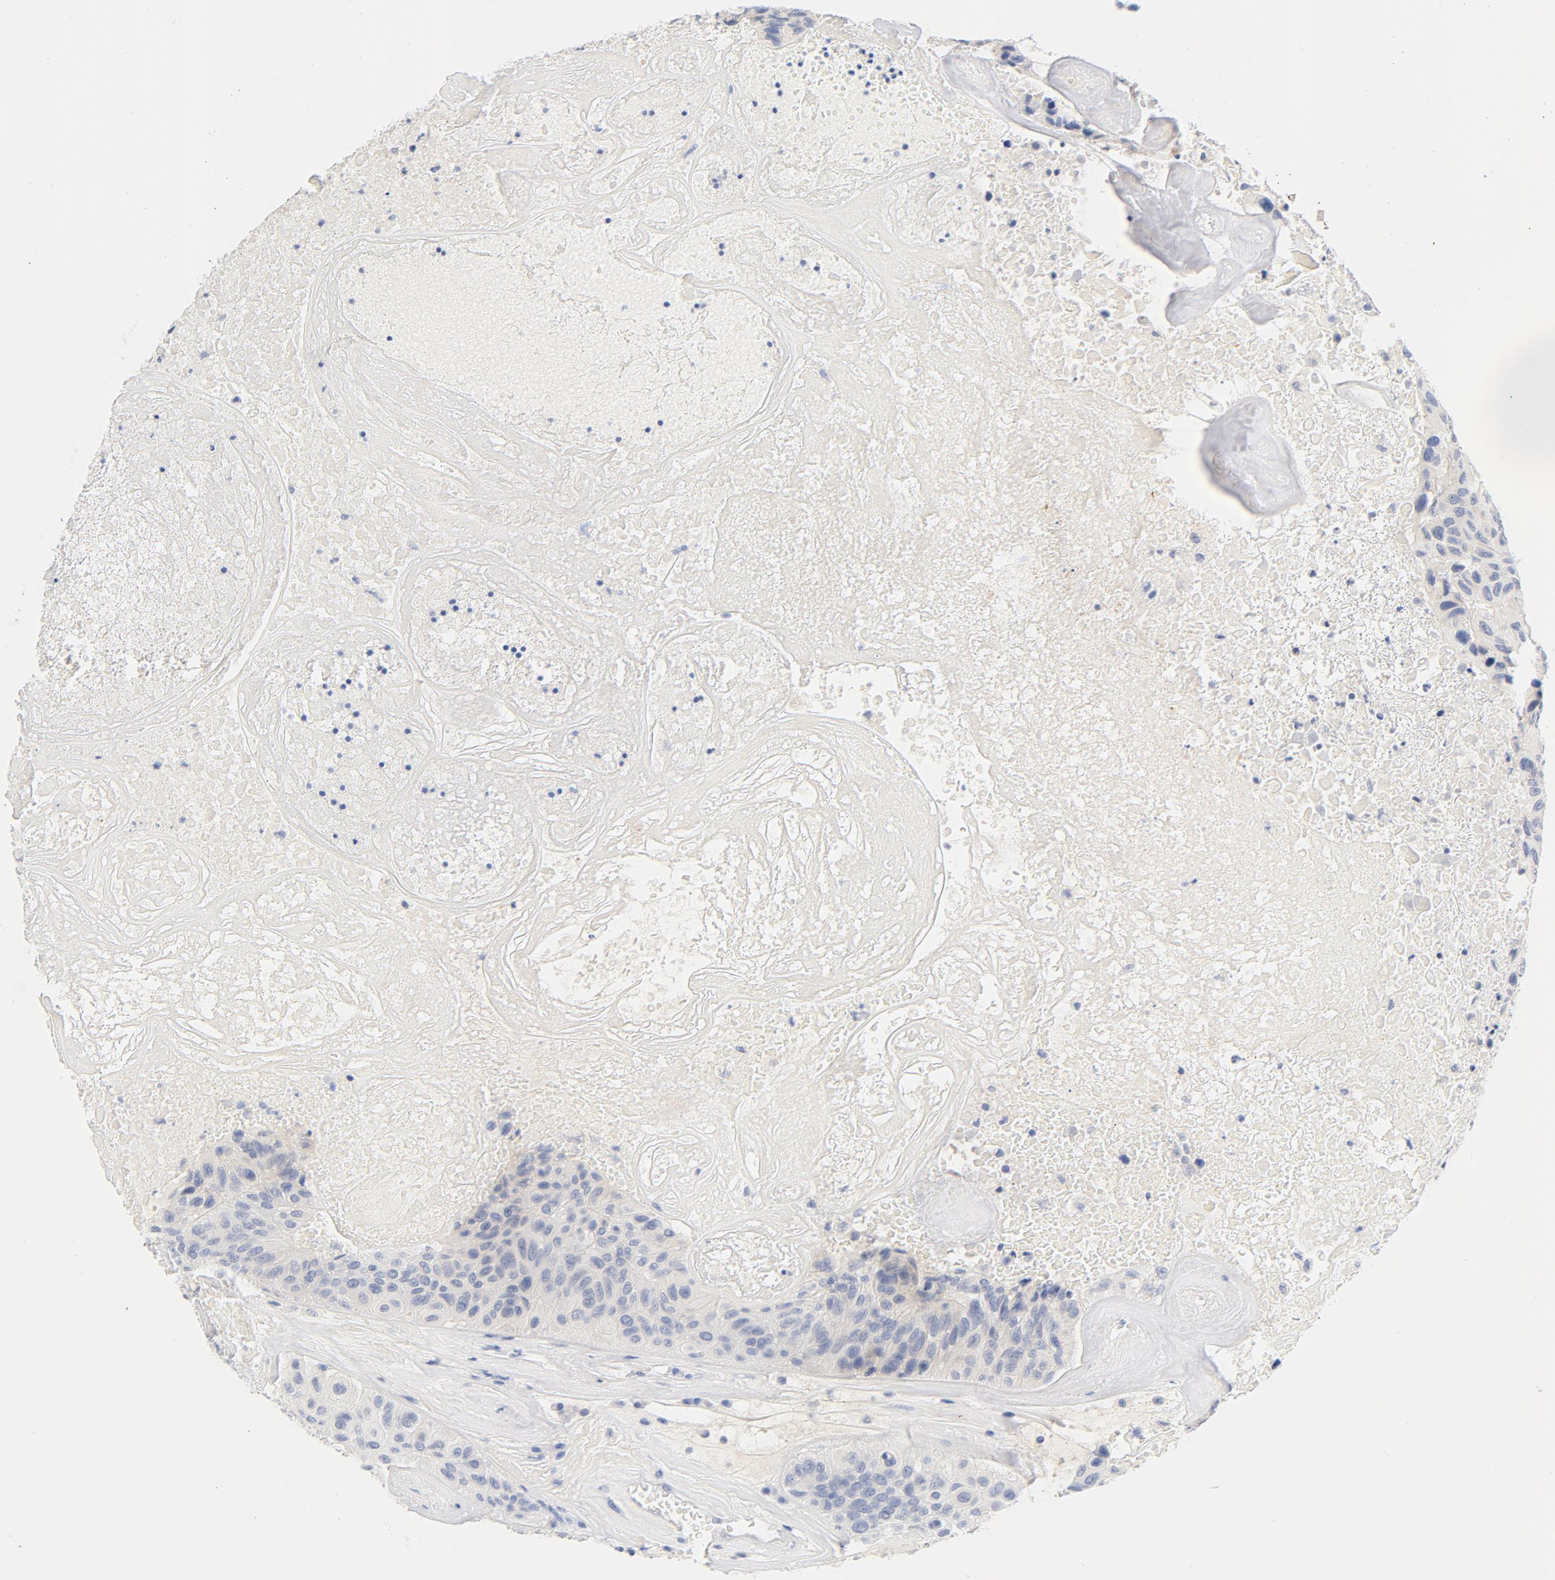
{"staining": {"intensity": "negative", "quantity": "none", "location": "none"}, "tissue": "urothelial cancer", "cell_type": "Tumor cells", "image_type": "cancer", "snomed": [{"axis": "morphology", "description": "Urothelial carcinoma, High grade"}, {"axis": "topography", "description": "Urinary bladder"}], "caption": "IHC micrograph of high-grade urothelial carcinoma stained for a protein (brown), which reveals no expression in tumor cells.", "gene": "HOMER1", "patient": {"sex": "male", "age": 66}}